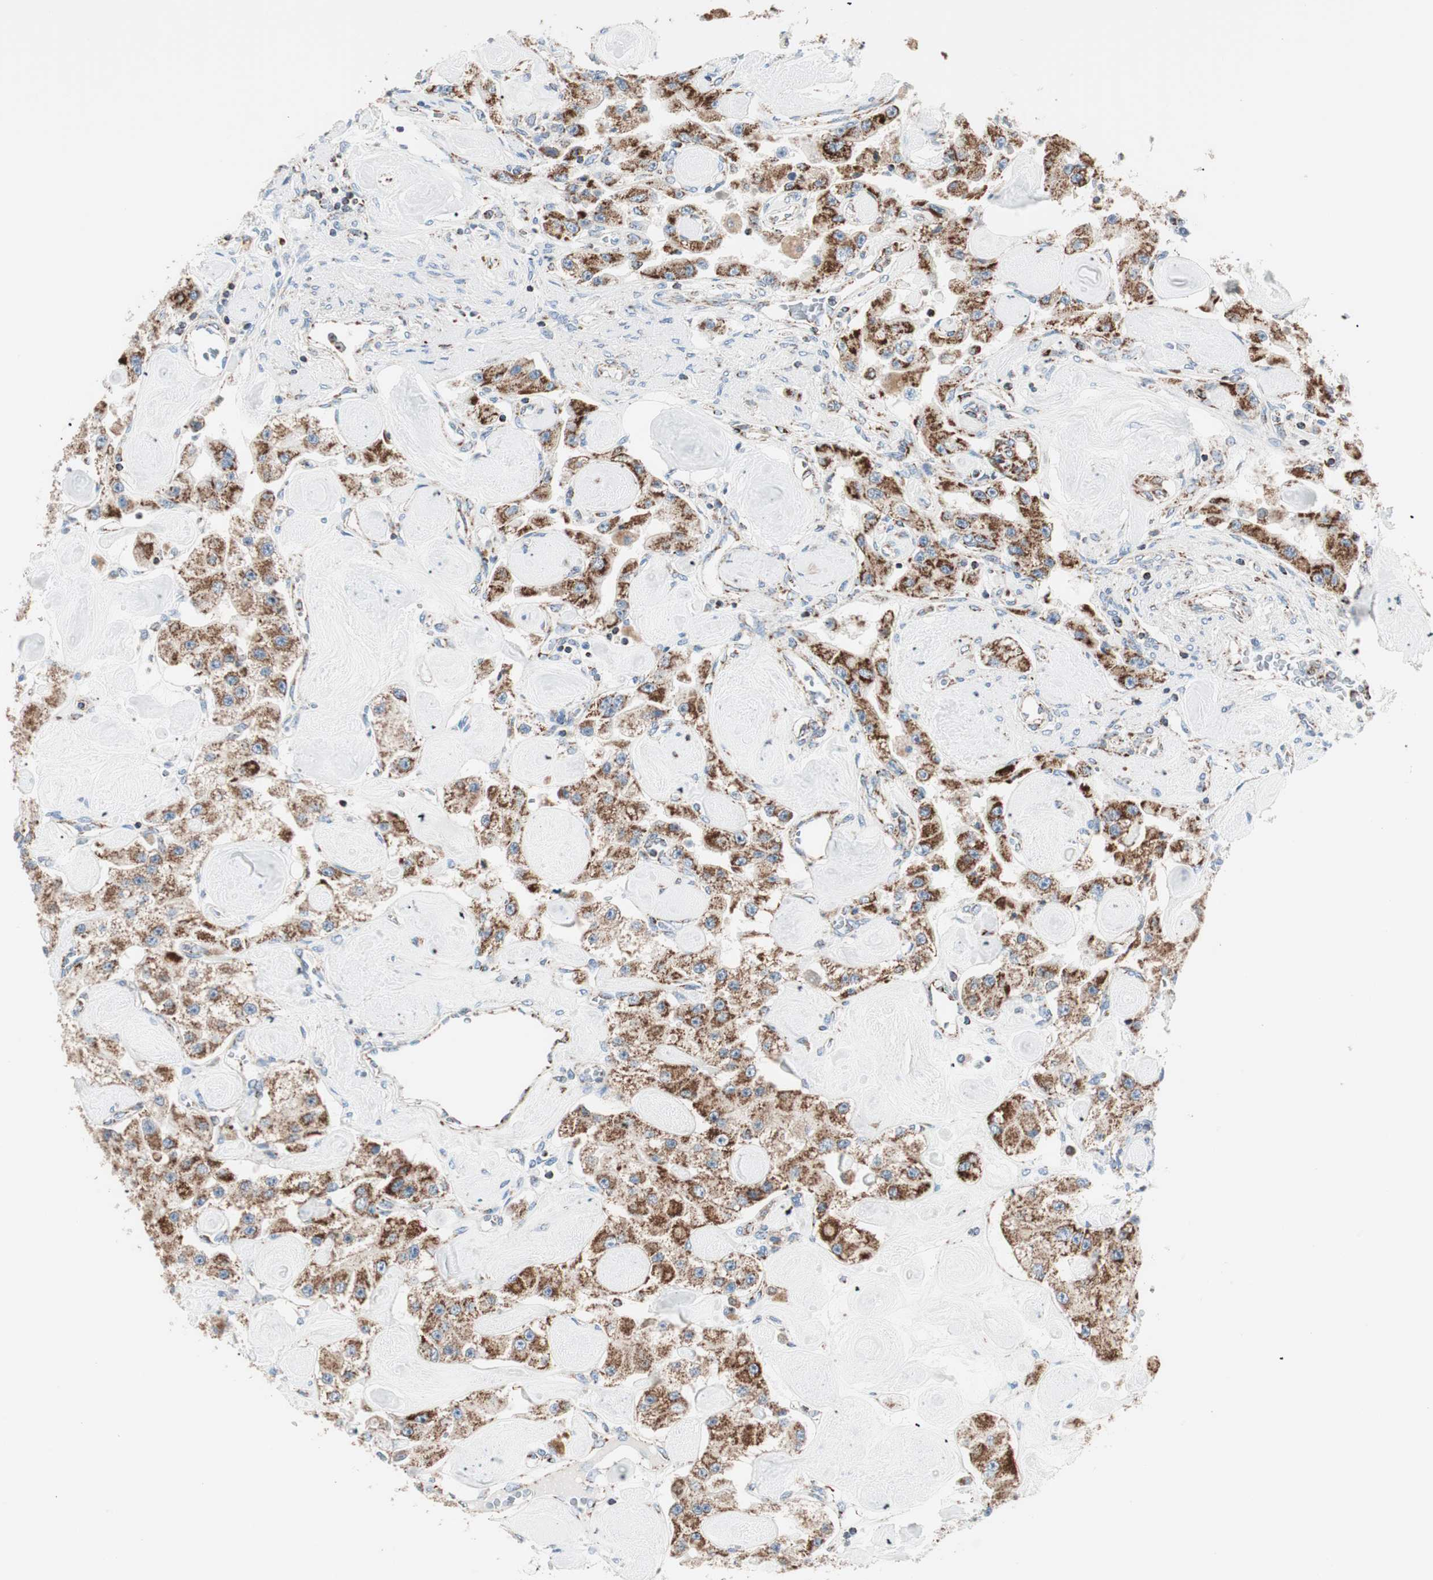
{"staining": {"intensity": "strong", "quantity": ">75%", "location": "cytoplasmic/membranous"}, "tissue": "carcinoid", "cell_type": "Tumor cells", "image_type": "cancer", "snomed": [{"axis": "morphology", "description": "Carcinoid, malignant, NOS"}, {"axis": "topography", "description": "Pancreas"}], "caption": "Immunohistochemical staining of human carcinoid demonstrates strong cytoplasmic/membranous protein expression in approximately >75% of tumor cells. (IHC, brightfield microscopy, high magnification).", "gene": "TOMM20", "patient": {"sex": "male", "age": 41}}